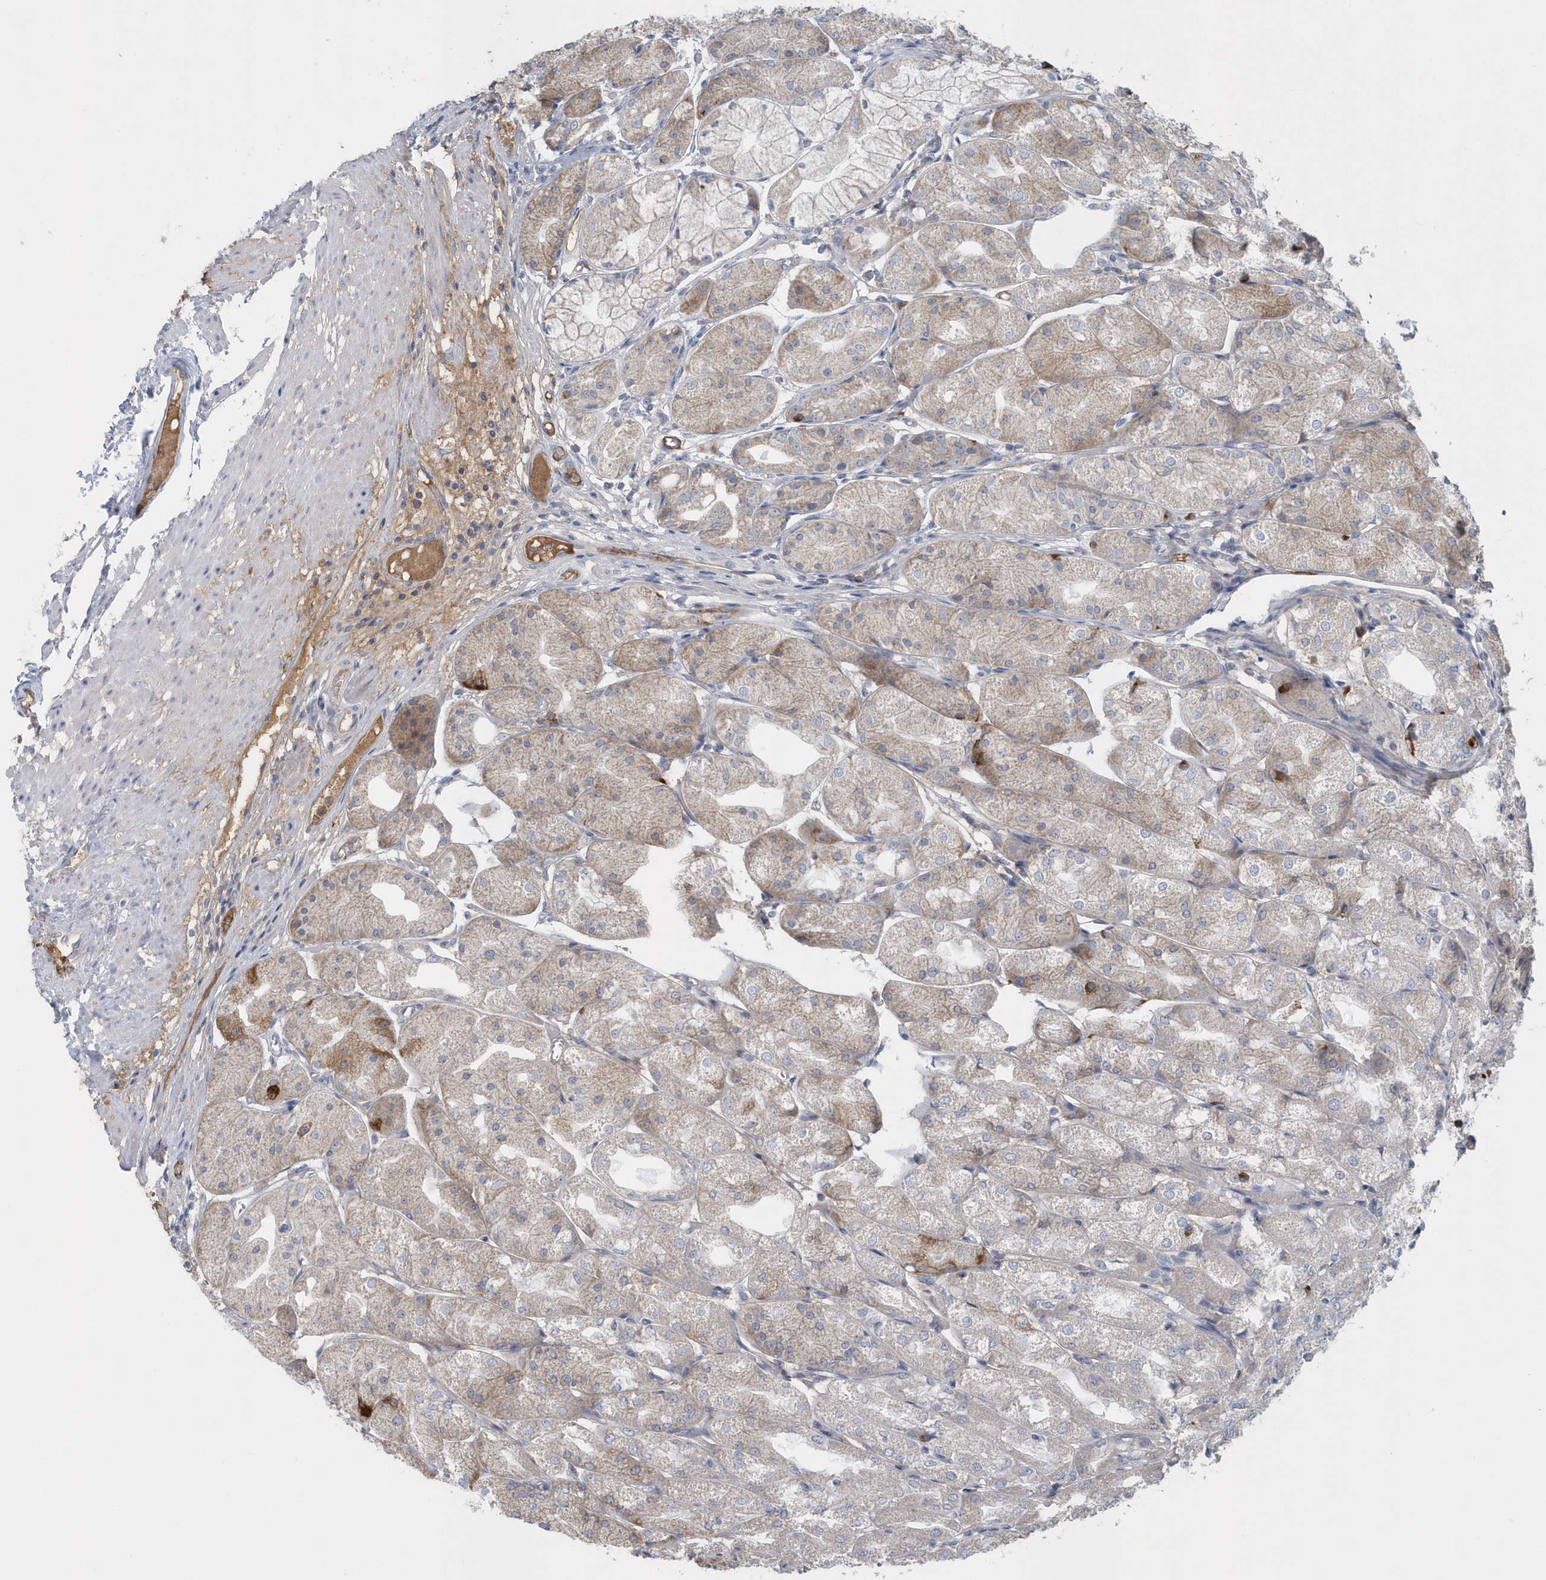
{"staining": {"intensity": "weak", "quantity": "25%-75%", "location": "cytoplasmic/membranous"}, "tissue": "stomach", "cell_type": "Glandular cells", "image_type": "normal", "snomed": [{"axis": "morphology", "description": "Normal tissue, NOS"}, {"axis": "topography", "description": "Stomach, upper"}], "caption": "A brown stain labels weak cytoplasmic/membranous expression of a protein in glandular cells of unremarkable human stomach. (Stains: DAB in brown, nuclei in blue, Microscopy: brightfield microscopy at high magnification).", "gene": "SPATA18", "patient": {"sex": "male", "age": 72}}